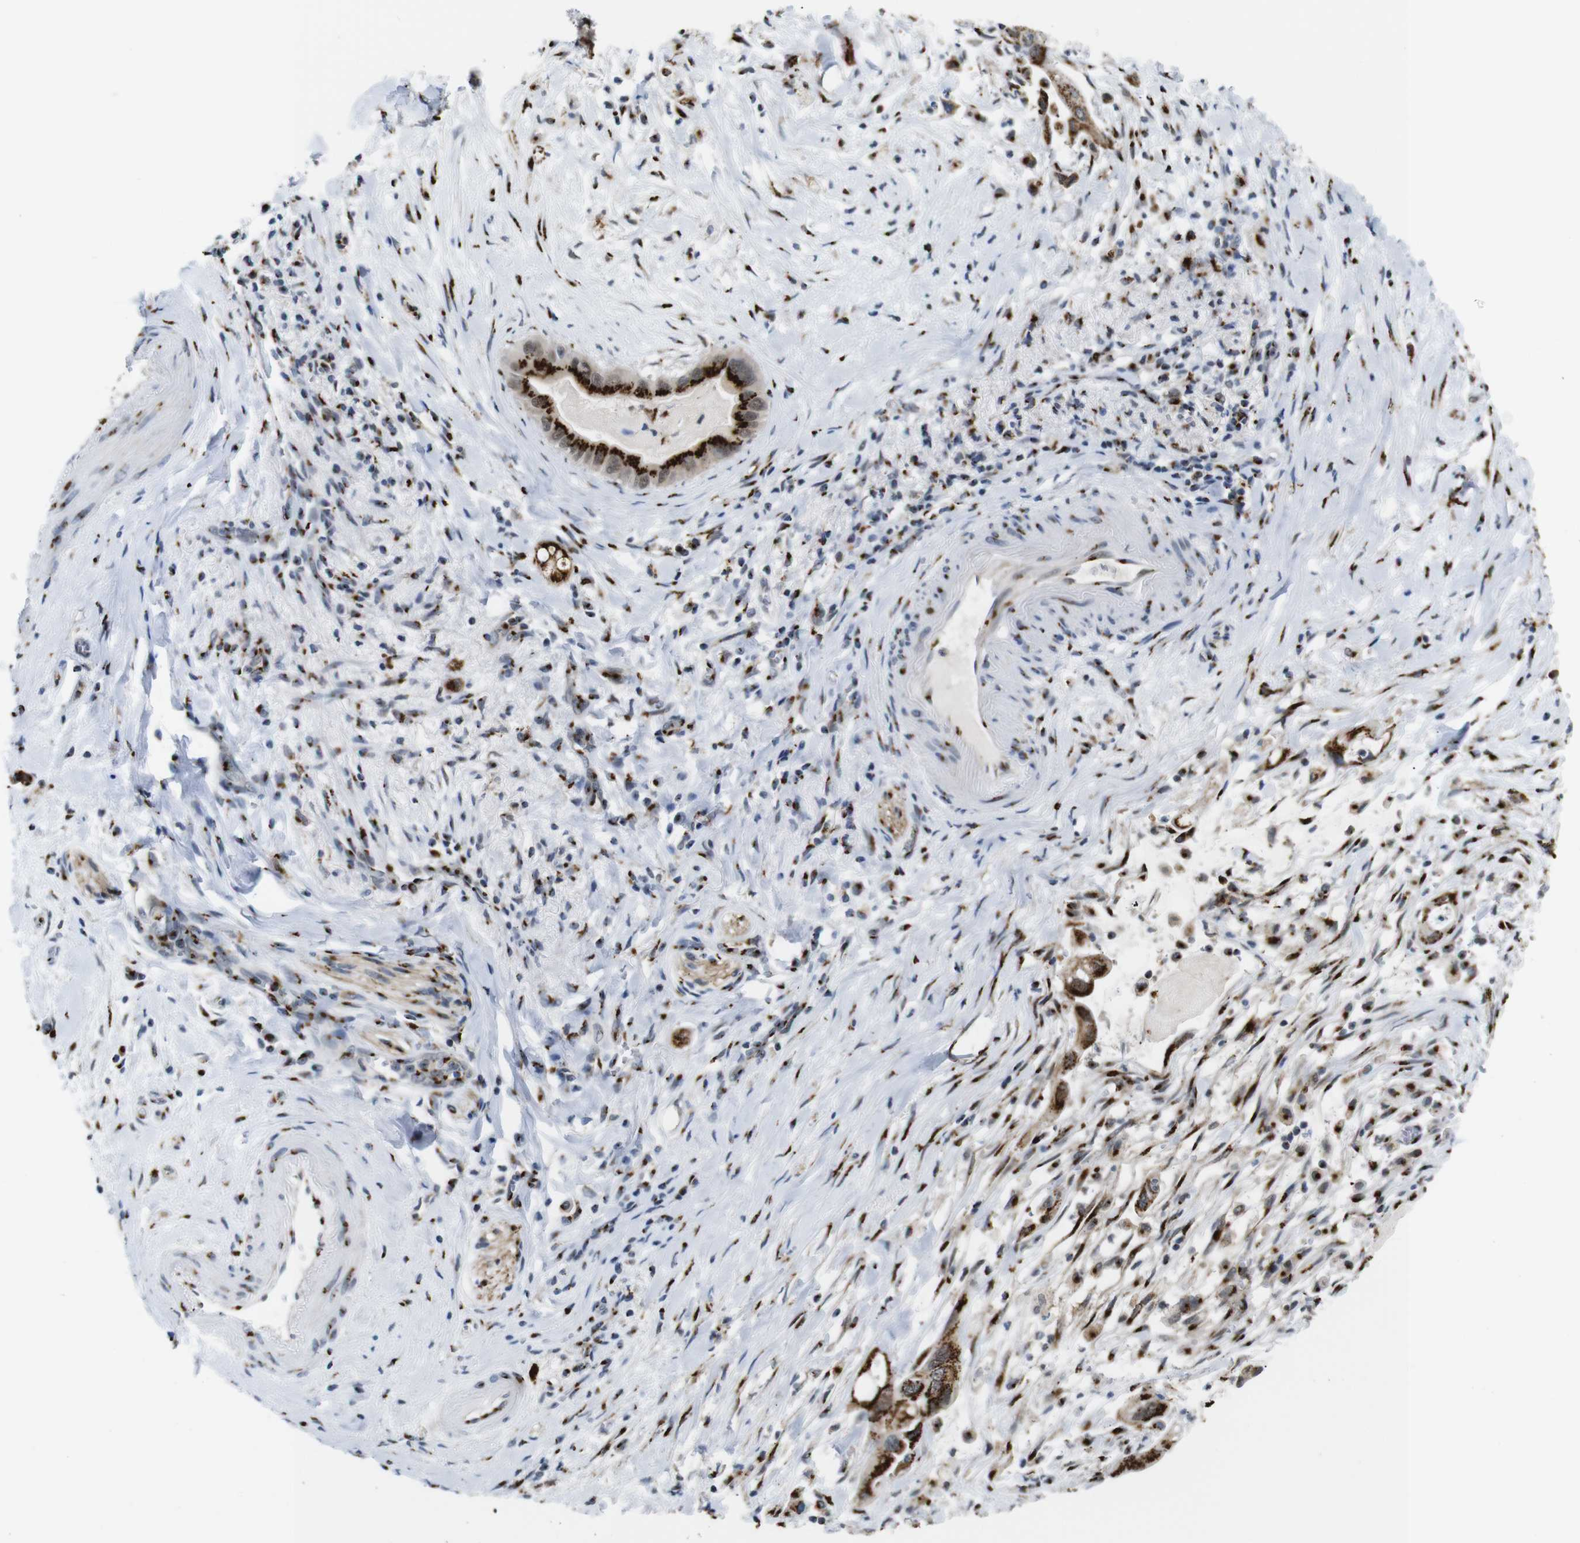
{"staining": {"intensity": "strong", "quantity": ">75%", "location": "cytoplasmic/membranous"}, "tissue": "pancreatic cancer", "cell_type": "Tumor cells", "image_type": "cancer", "snomed": [{"axis": "morphology", "description": "Adenocarcinoma, NOS"}, {"axis": "topography", "description": "Pancreas"}], "caption": "Adenocarcinoma (pancreatic) tissue demonstrates strong cytoplasmic/membranous staining in approximately >75% of tumor cells", "gene": "TGOLN2", "patient": {"sex": "male", "age": 55}}